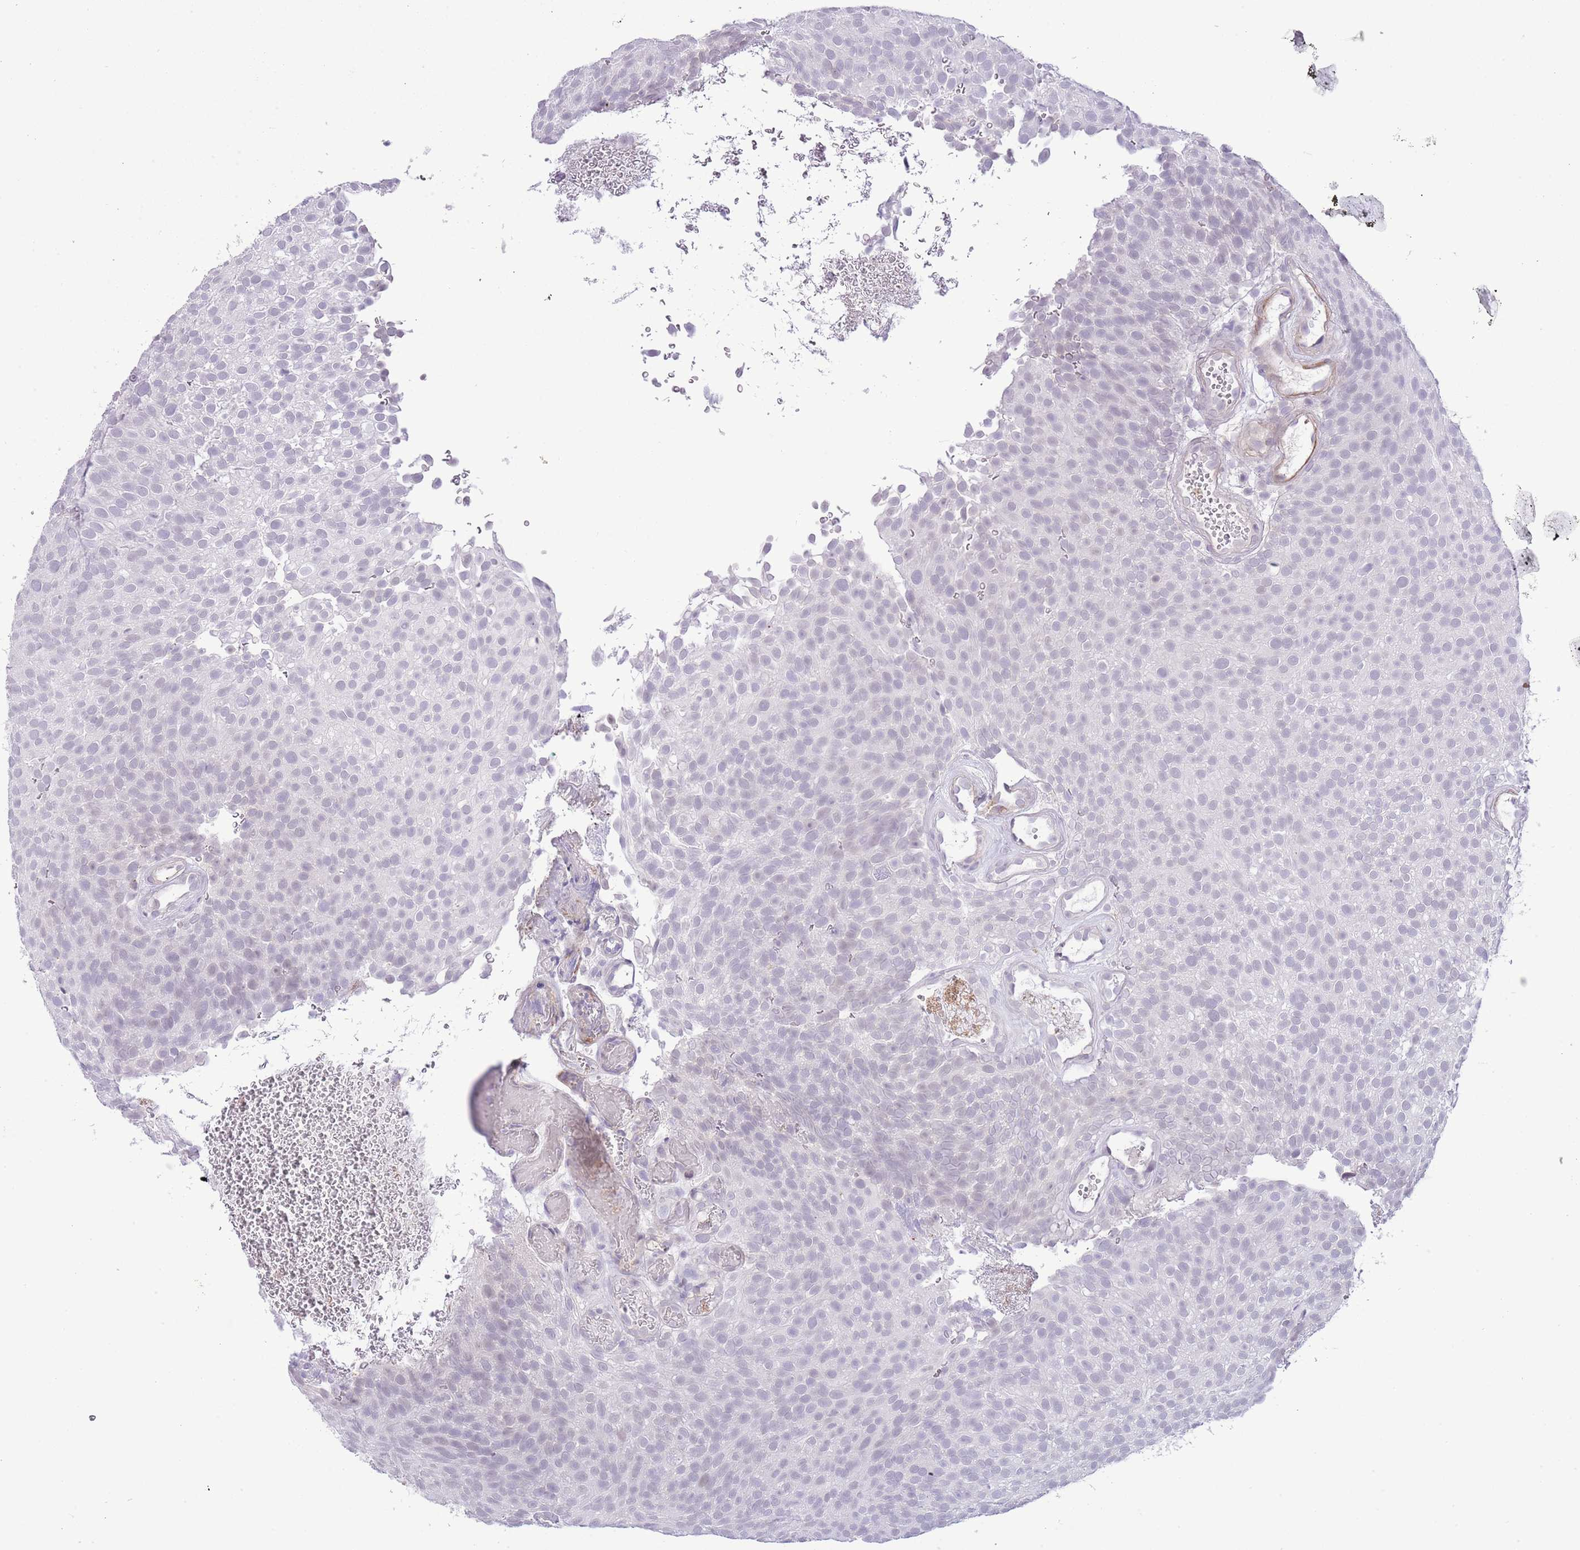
{"staining": {"intensity": "negative", "quantity": "none", "location": "none"}, "tissue": "urothelial cancer", "cell_type": "Tumor cells", "image_type": "cancer", "snomed": [{"axis": "morphology", "description": "Urothelial carcinoma, Low grade"}, {"axis": "topography", "description": "Urinary bladder"}], "caption": "This is an immunohistochemistry (IHC) photomicrograph of urothelial carcinoma (low-grade). There is no expression in tumor cells.", "gene": "MIDN", "patient": {"sex": "male", "age": 78}}